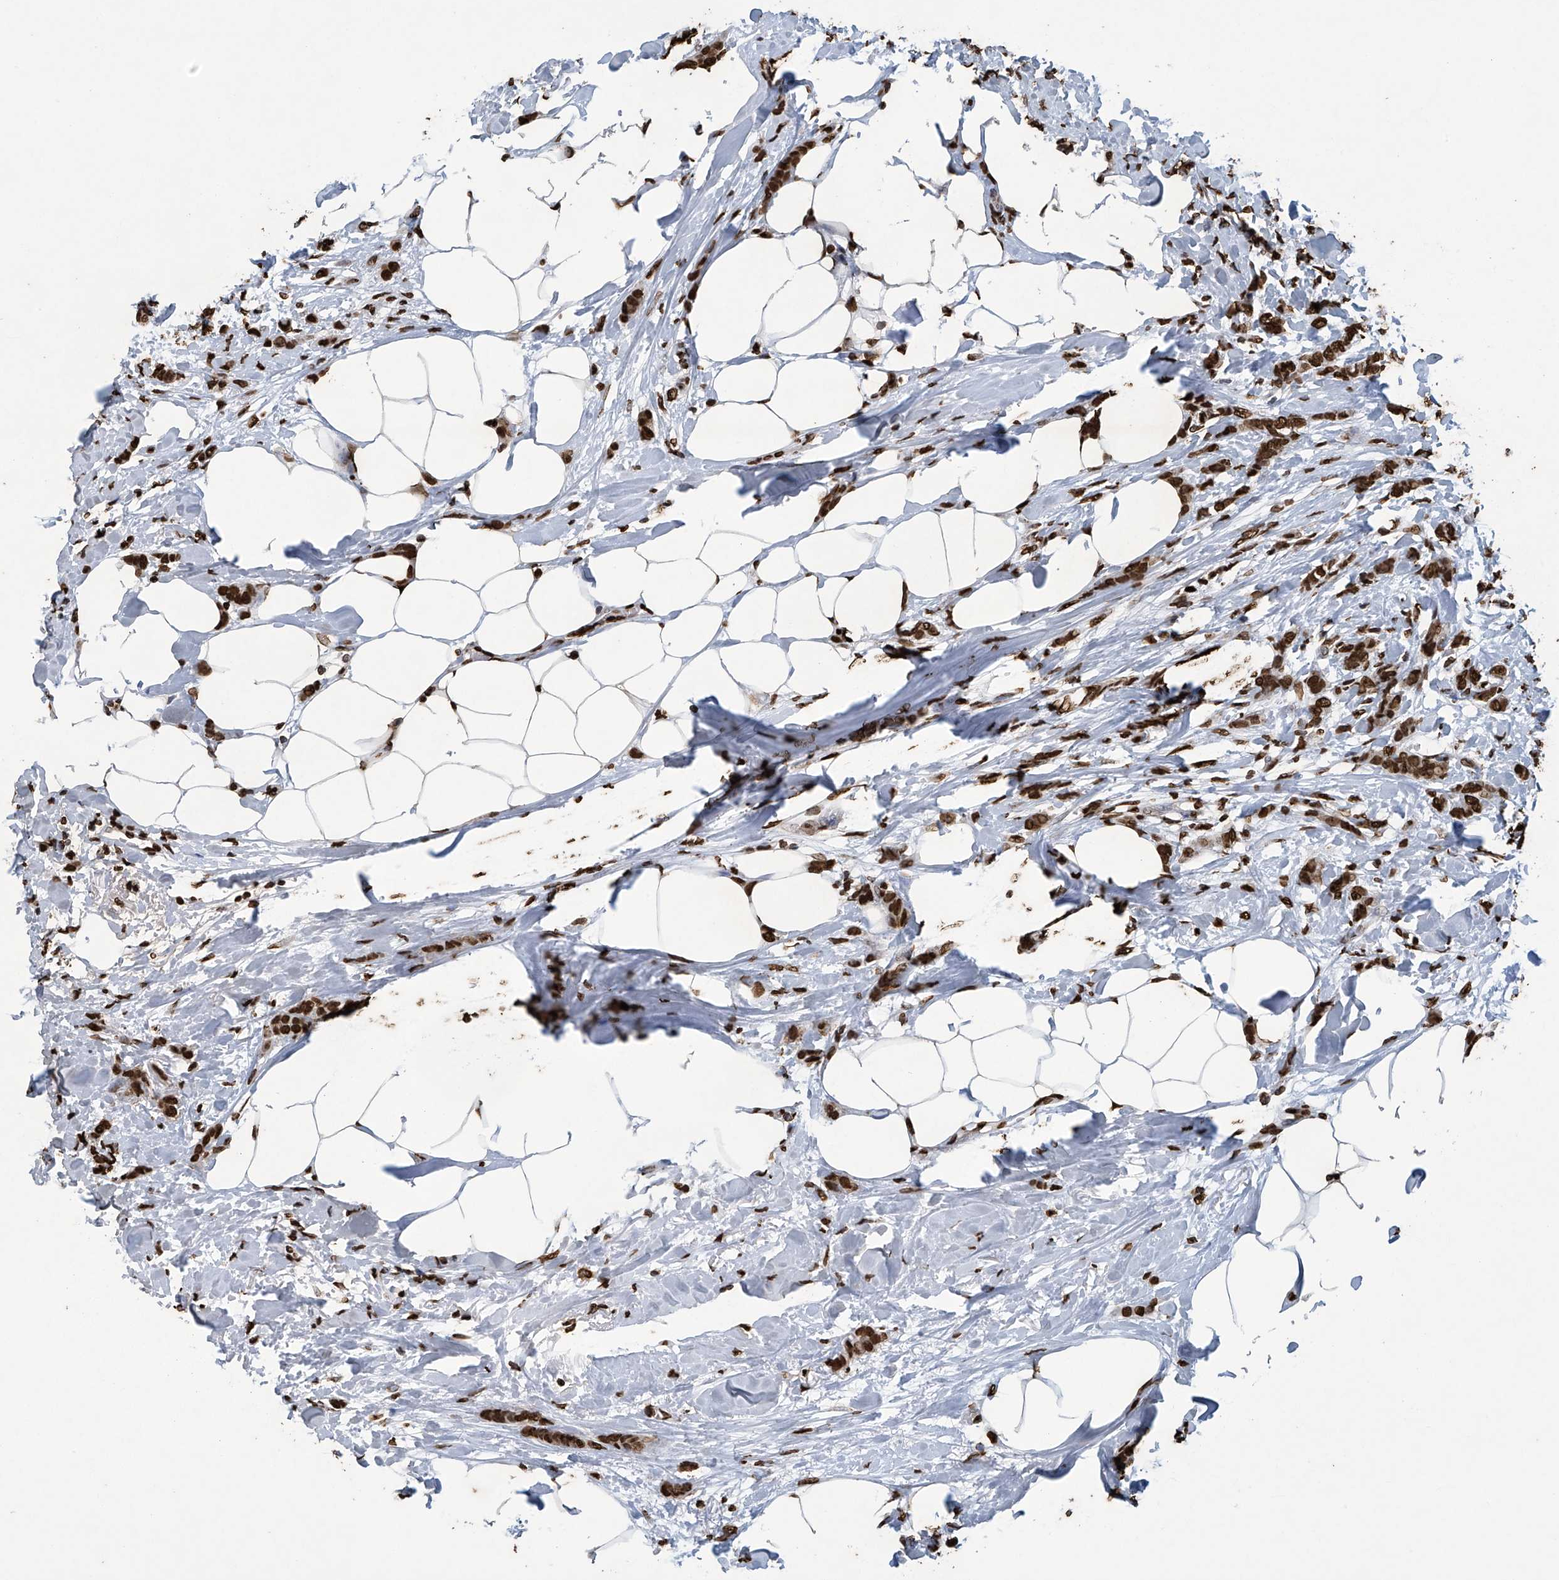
{"staining": {"intensity": "strong", "quantity": ">75%", "location": "nuclear"}, "tissue": "breast cancer", "cell_type": "Tumor cells", "image_type": "cancer", "snomed": [{"axis": "morphology", "description": "Lobular carcinoma, in situ"}, {"axis": "morphology", "description": "Lobular carcinoma"}, {"axis": "topography", "description": "Breast"}], "caption": "Human lobular carcinoma in situ (breast) stained with a protein marker demonstrates strong staining in tumor cells.", "gene": "H3-3A", "patient": {"sex": "female", "age": 41}}